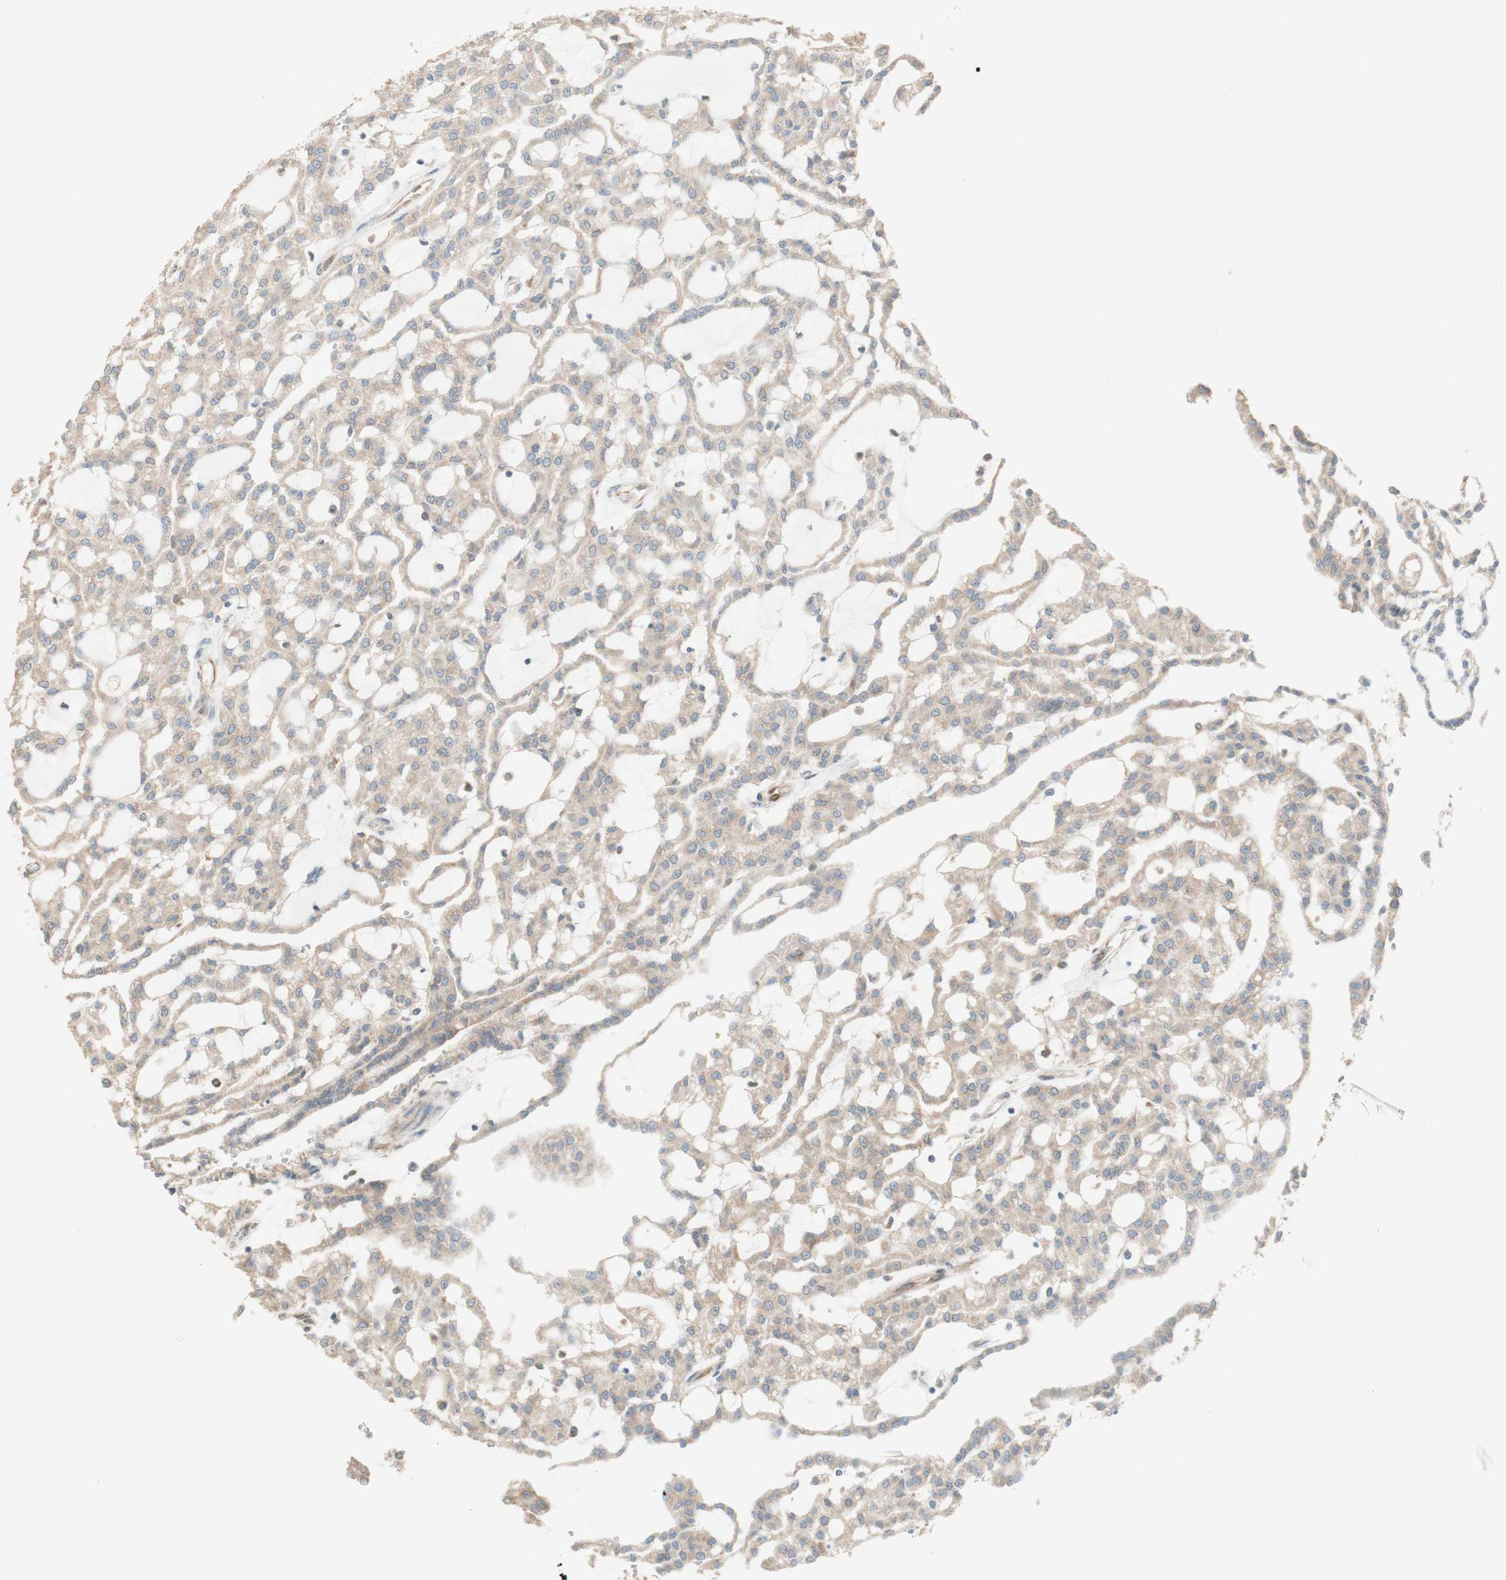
{"staining": {"intensity": "weak", "quantity": ">75%", "location": "cytoplasmic/membranous"}, "tissue": "renal cancer", "cell_type": "Tumor cells", "image_type": "cancer", "snomed": [{"axis": "morphology", "description": "Adenocarcinoma, NOS"}, {"axis": "topography", "description": "Kidney"}], "caption": "A brown stain labels weak cytoplasmic/membranous positivity of a protein in renal cancer (adenocarcinoma) tumor cells.", "gene": "COMT", "patient": {"sex": "male", "age": 63}}